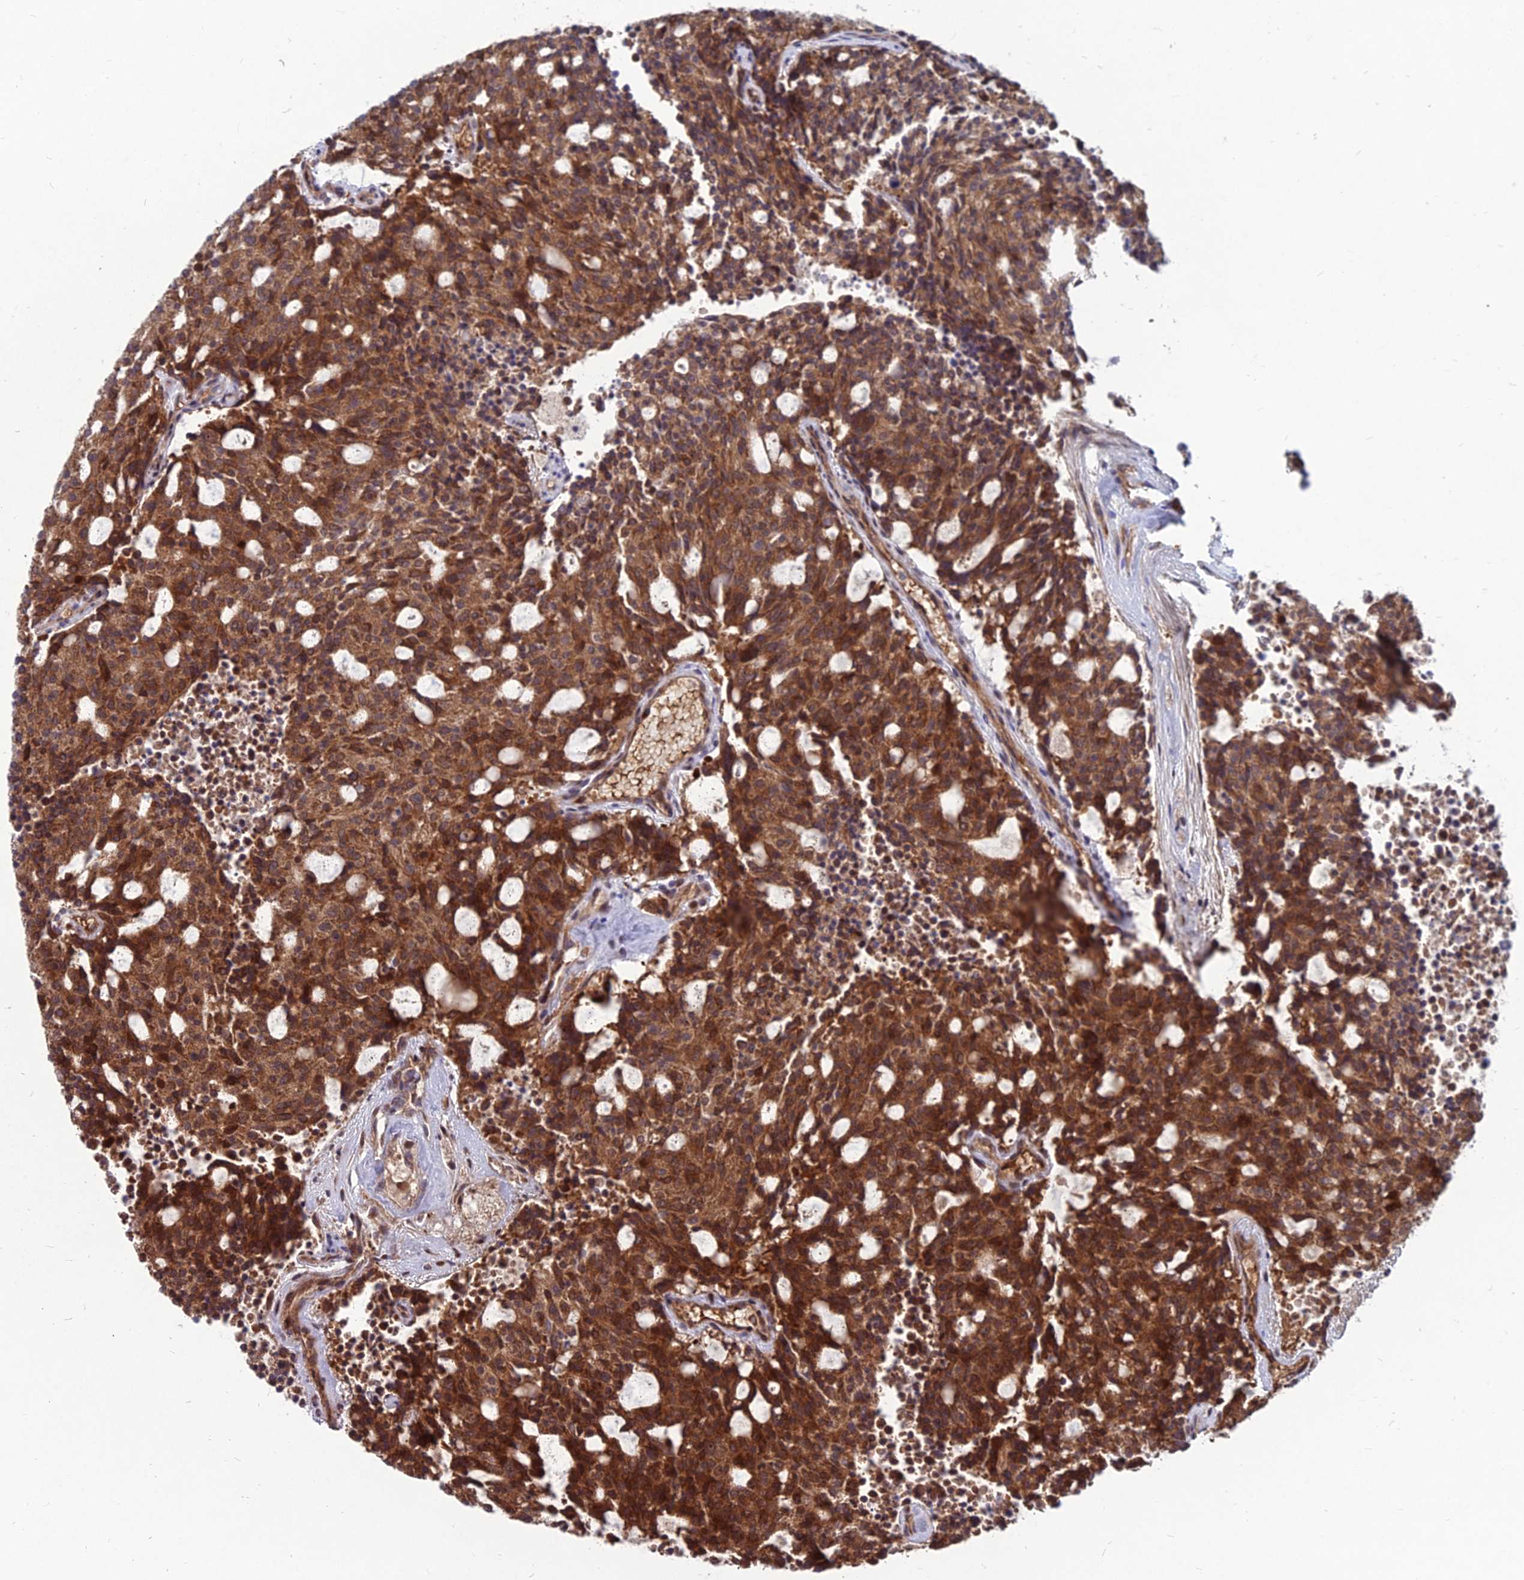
{"staining": {"intensity": "strong", "quantity": ">75%", "location": "cytoplasmic/membranous"}, "tissue": "carcinoid", "cell_type": "Tumor cells", "image_type": "cancer", "snomed": [{"axis": "morphology", "description": "Carcinoid, malignant, NOS"}, {"axis": "topography", "description": "Pancreas"}], "caption": "Protein staining reveals strong cytoplasmic/membranous staining in approximately >75% of tumor cells in carcinoid.", "gene": "MFSD8", "patient": {"sex": "female", "age": 54}}